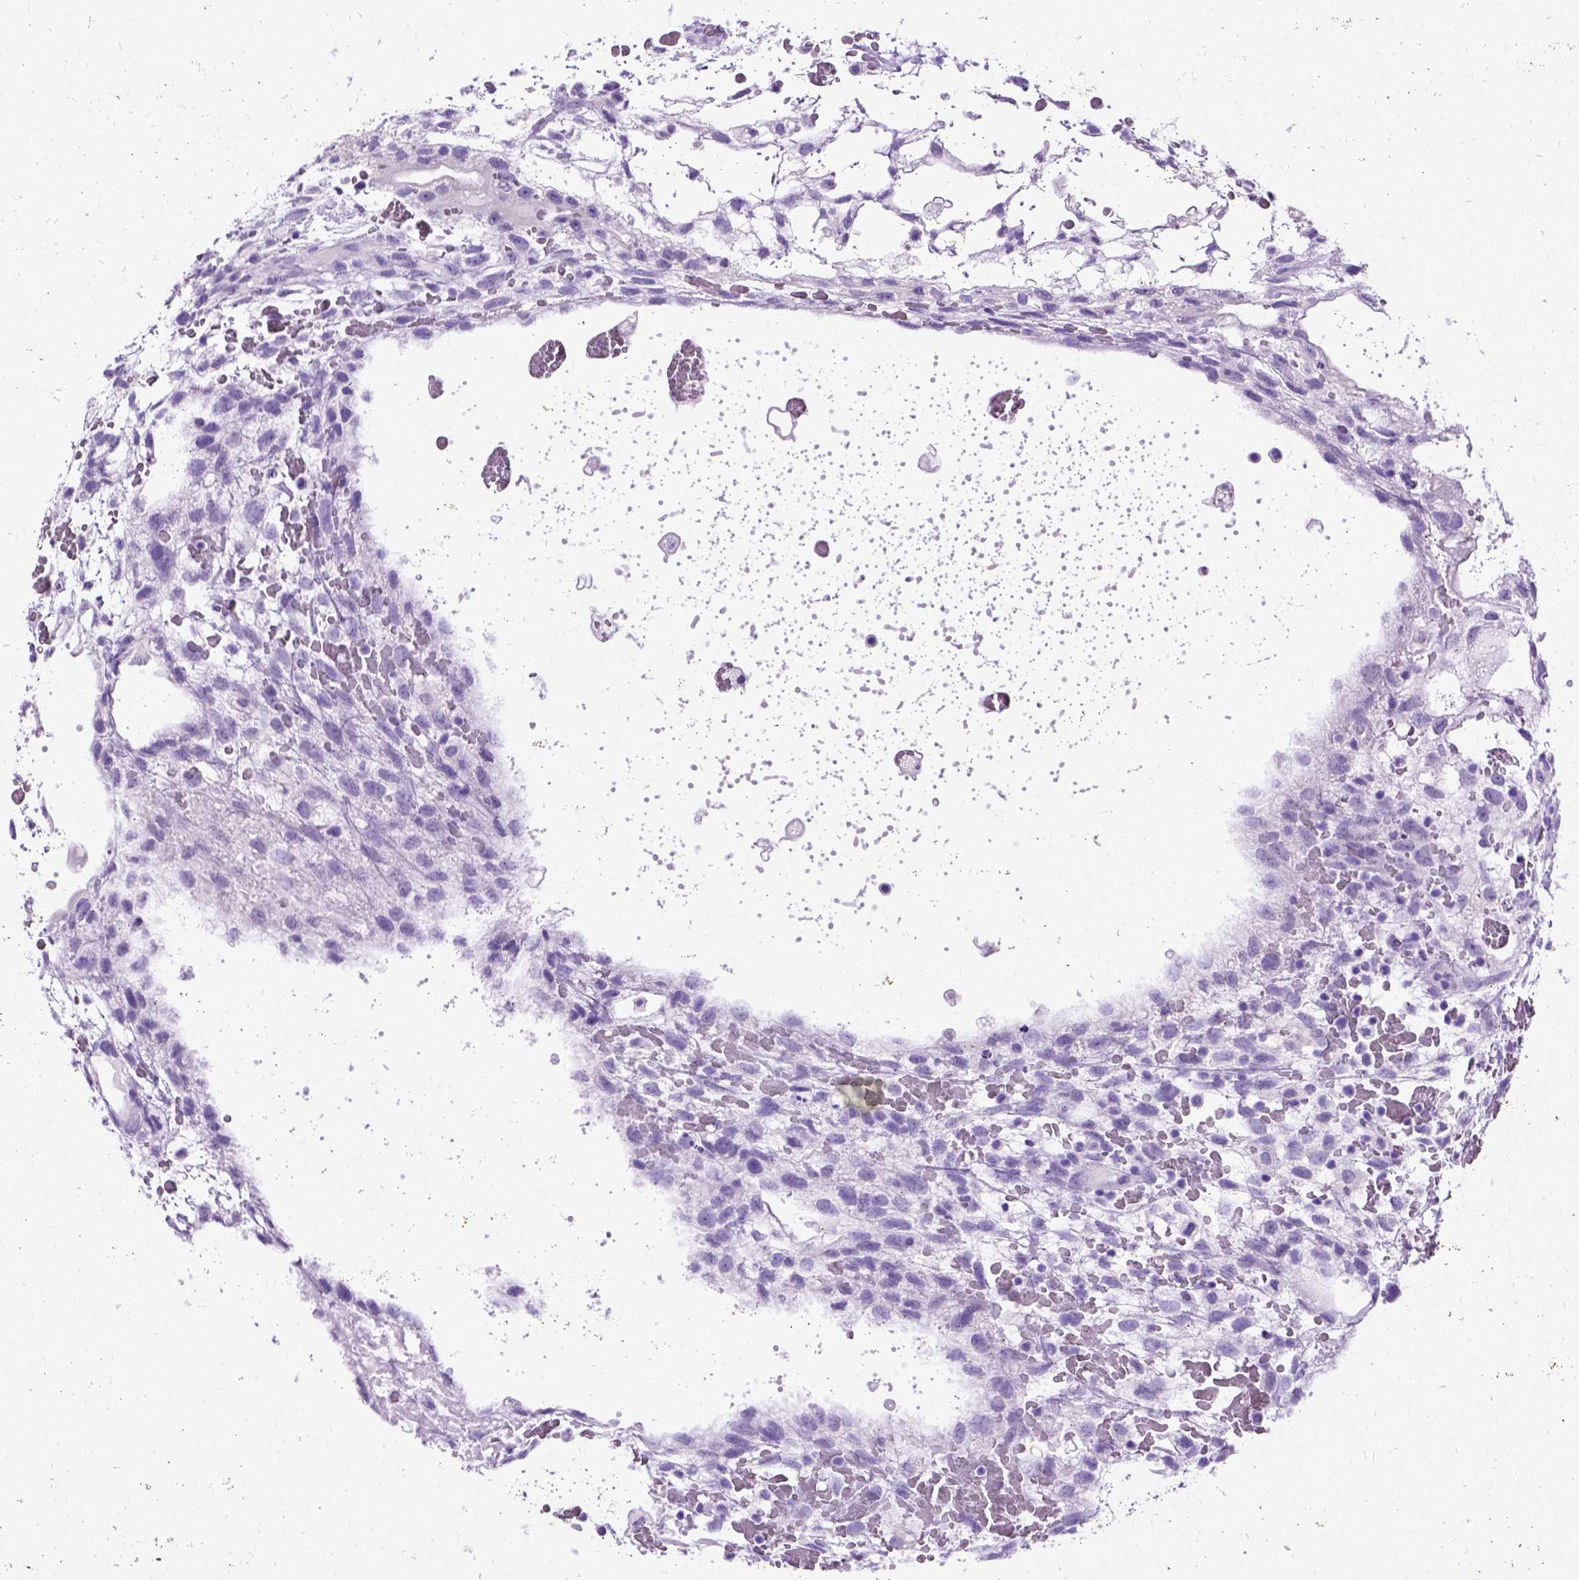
{"staining": {"intensity": "negative", "quantity": "none", "location": "none"}, "tissue": "testis cancer", "cell_type": "Tumor cells", "image_type": "cancer", "snomed": [{"axis": "morphology", "description": "Normal tissue, NOS"}, {"axis": "morphology", "description": "Carcinoma, Embryonal, NOS"}, {"axis": "topography", "description": "Testis"}], "caption": "This is an immunohistochemistry (IHC) micrograph of embryonal carcinoma (testis). There is no expression in tumor cells.", "gene": "NEUROD4", "patient": {"sex": "male", "age": 32}}